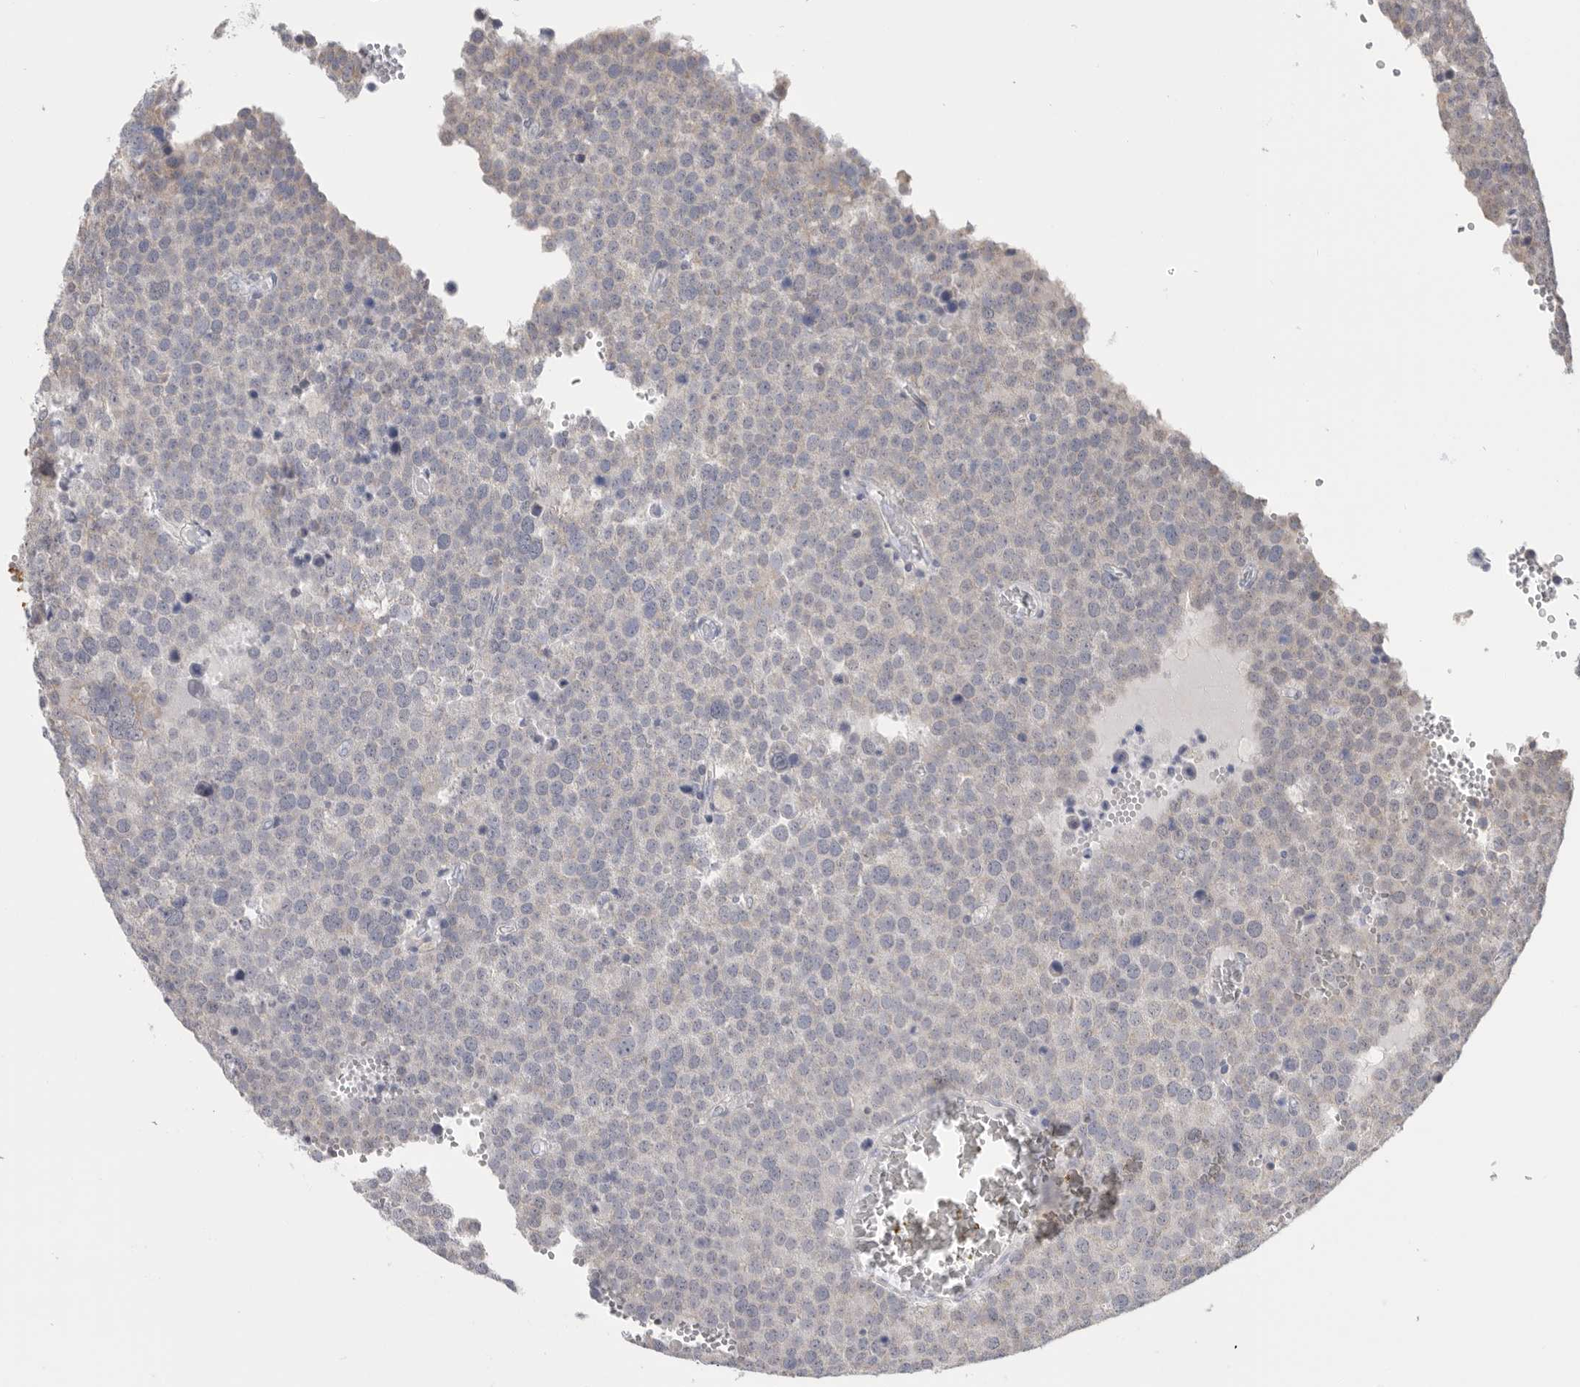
{"staining": {"intensity": "negative", "quantity": "none", "location": "none"}, "tissue": "testis cancer", "cell_type": "Tumor cells", "image_type": "cancer", "snomed": [{"axis": "morphology", "description": "Seminoma, NOS"}, {"axis": "topography", "description": "Testis"}], "caption": "Testis seminoma was stained to show a protein in brown. There is no significant expression in tumor cells.", "gene": "MTFR1L", "patient": {"sex": "male", "age": 71}}